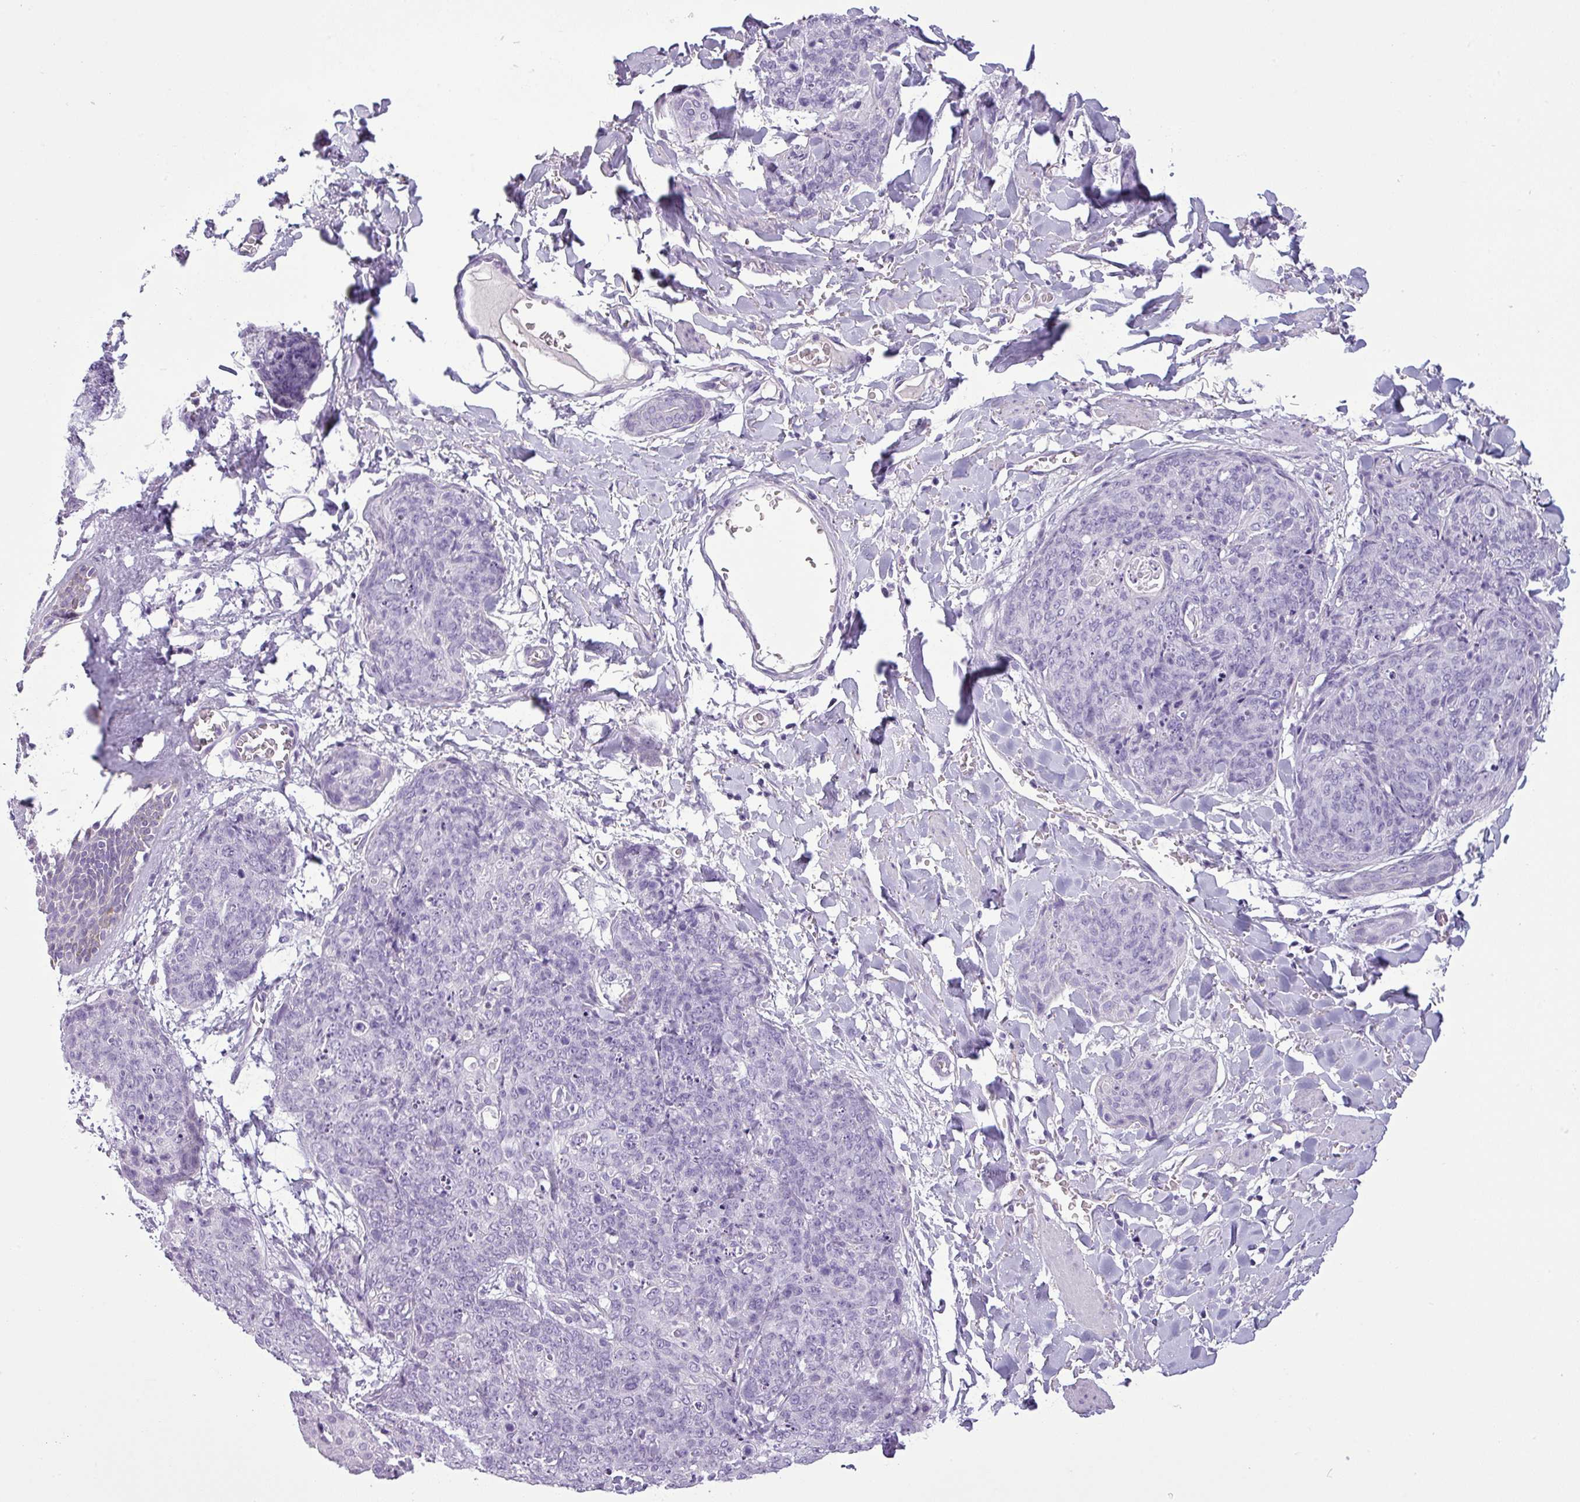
{"staining": {"intensity": "negative", "quantity": "none", "location": "none"}, "tissue": "skin cancer", "cell_type": "Tumor cells", "image_type": "cancer", "snomed": [{"axis": "morphology", "description": "Squamous cell carcinoma, NOS"}, {"axis": "topography", "description": "Skin"}, {"axis": "topography", "description": "Vulva"}], "caption": "Immunohistochemistry (IHC) micrograph of skin cancer (squamous cell carcinoma) stained for a protein (brown), which displays no positivity in tumor cells.", "gene": "CDH16", "patient": {"sex": "female", "age": 85}}